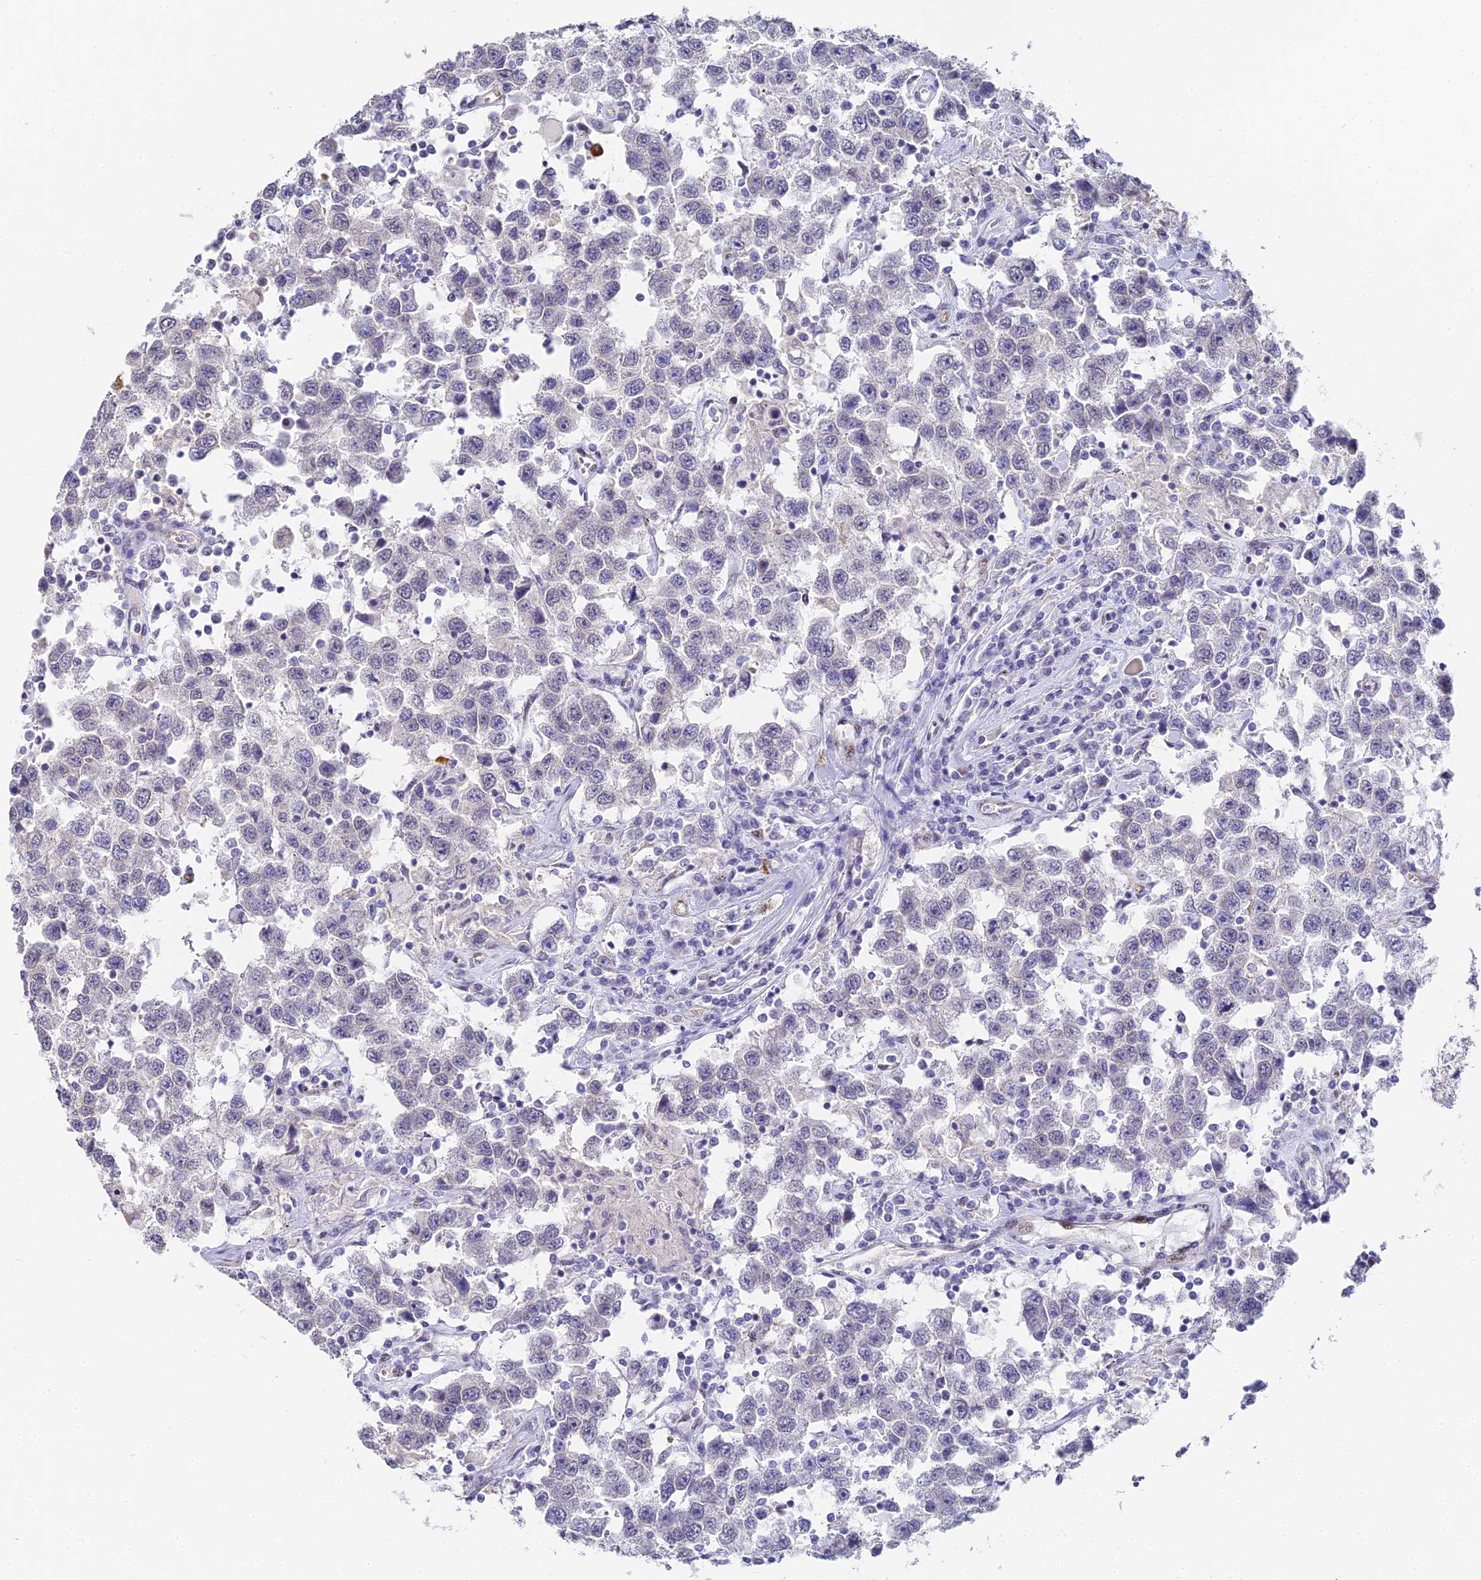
{"staining": {"intensity": "negative", "quantity": "none", "location": "none"}, "tissue": "testis cancer", "cell_type": "Tumor cells", "image_type": "cancer", "snomed": [{"axis": "morphology", "description": "Seminoma, NOS"}, {"axis": "topography", "description": "Testis"}], "caption": "High power microscopy image of an immunohistochemistry (IHC) photomicrograph of testis cancer (seminoma), revealing no significant expression in tumor cells. (DAB immunohistochemistry (IHC), high magnification).", "gene": "GJA1", "patient": {"sex": "male", "age": 41}}